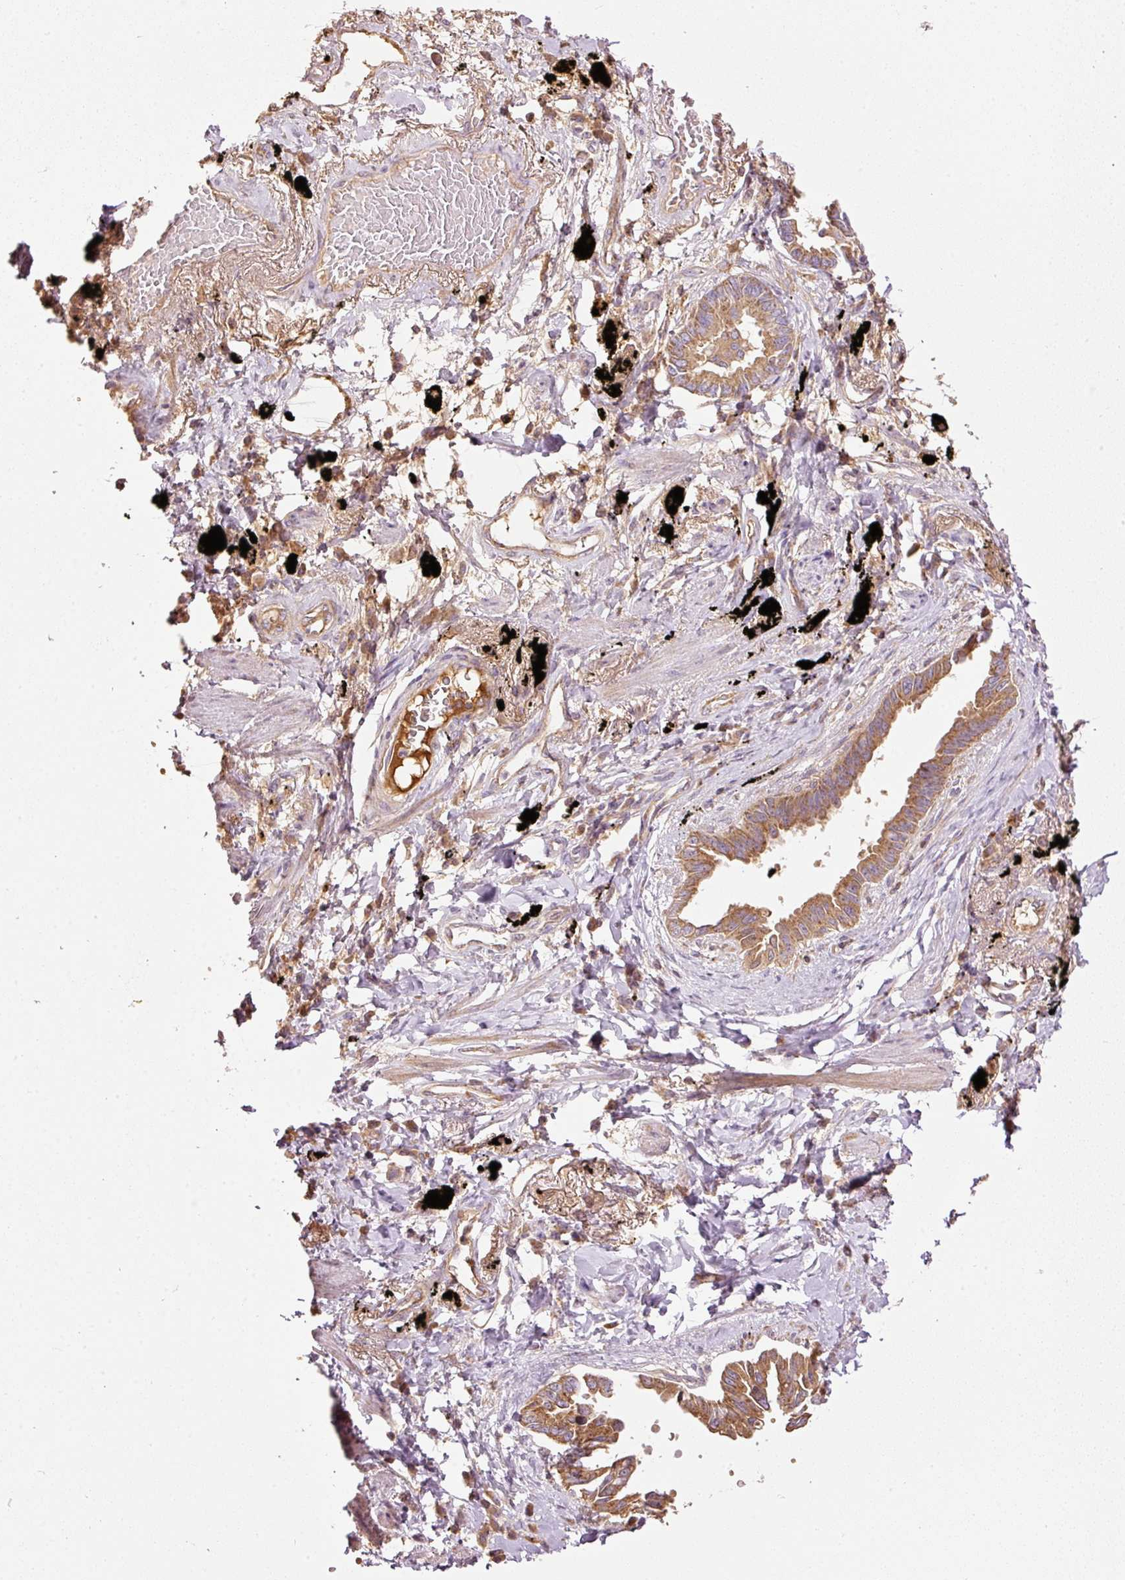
{"staining": {"intensity": "moderate", "quantity": ">75%", "location": "cytoplasmic/membranous"}, "tissue": "lung cancer", "cell_type": "Tumor cells", "image_type": "cancer", "snomed": [{"axis": "morphology", "description": "Adenocarcinoma, NOS"}, {"axis": "topography", "description": "Lung"}], "caption": "Lung cancer (adenocarcinoma) stained with DAB (3,3'-diaminobenzidine) immunohistochemistry (IHC) exhibits medium levels of moderate cytoplasmic/membranous expression in approximately >75% of tumor cells. (DAB (3,3'-diaminobenzidine) = brown stain, brightfield microscopy at high magnification).", "gene": "SERPING1", "patient": {"sex": "male", "age": 67}}